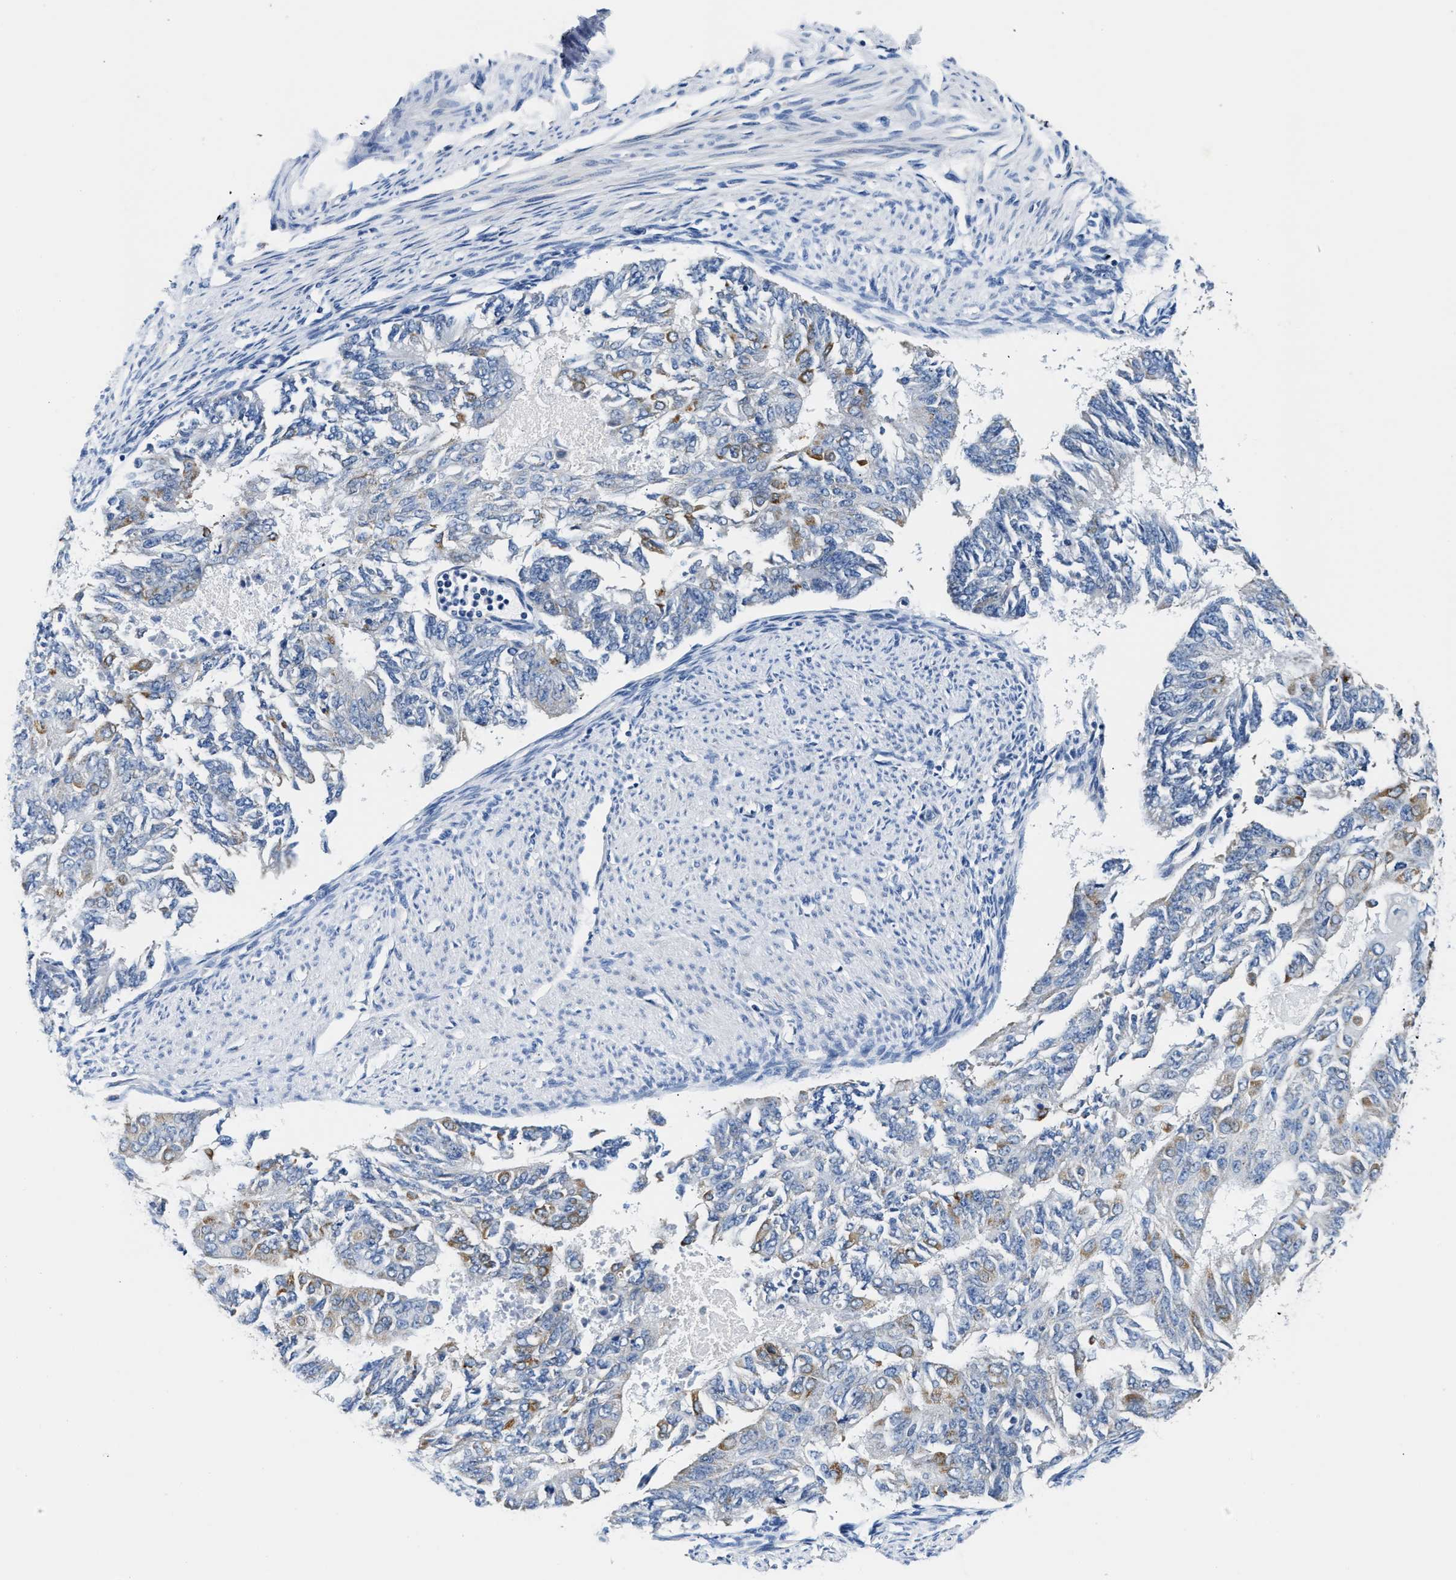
{"staining": {"intensity": "negative", "quantity": "none", "location": "none"}, "tissue": "endometrial cancer", "cell_type": "Tumor cells", "image_type": "cancer", "snomed": [{"axis": "morphology", "description": "Adenocarcinoma, NOS"}, {"axis": "topography", "description": "Endometrium"}], "caption": "Immunohistochemistry image of neoplastic tissue: endometrial adenocarcinoma stained with DAB (3,3'-diaminobenzidine) exhibits no significant protein expression in tumor cells.", "gene": "ACADVL", "patient": {"sex": "female", "age": 32}}